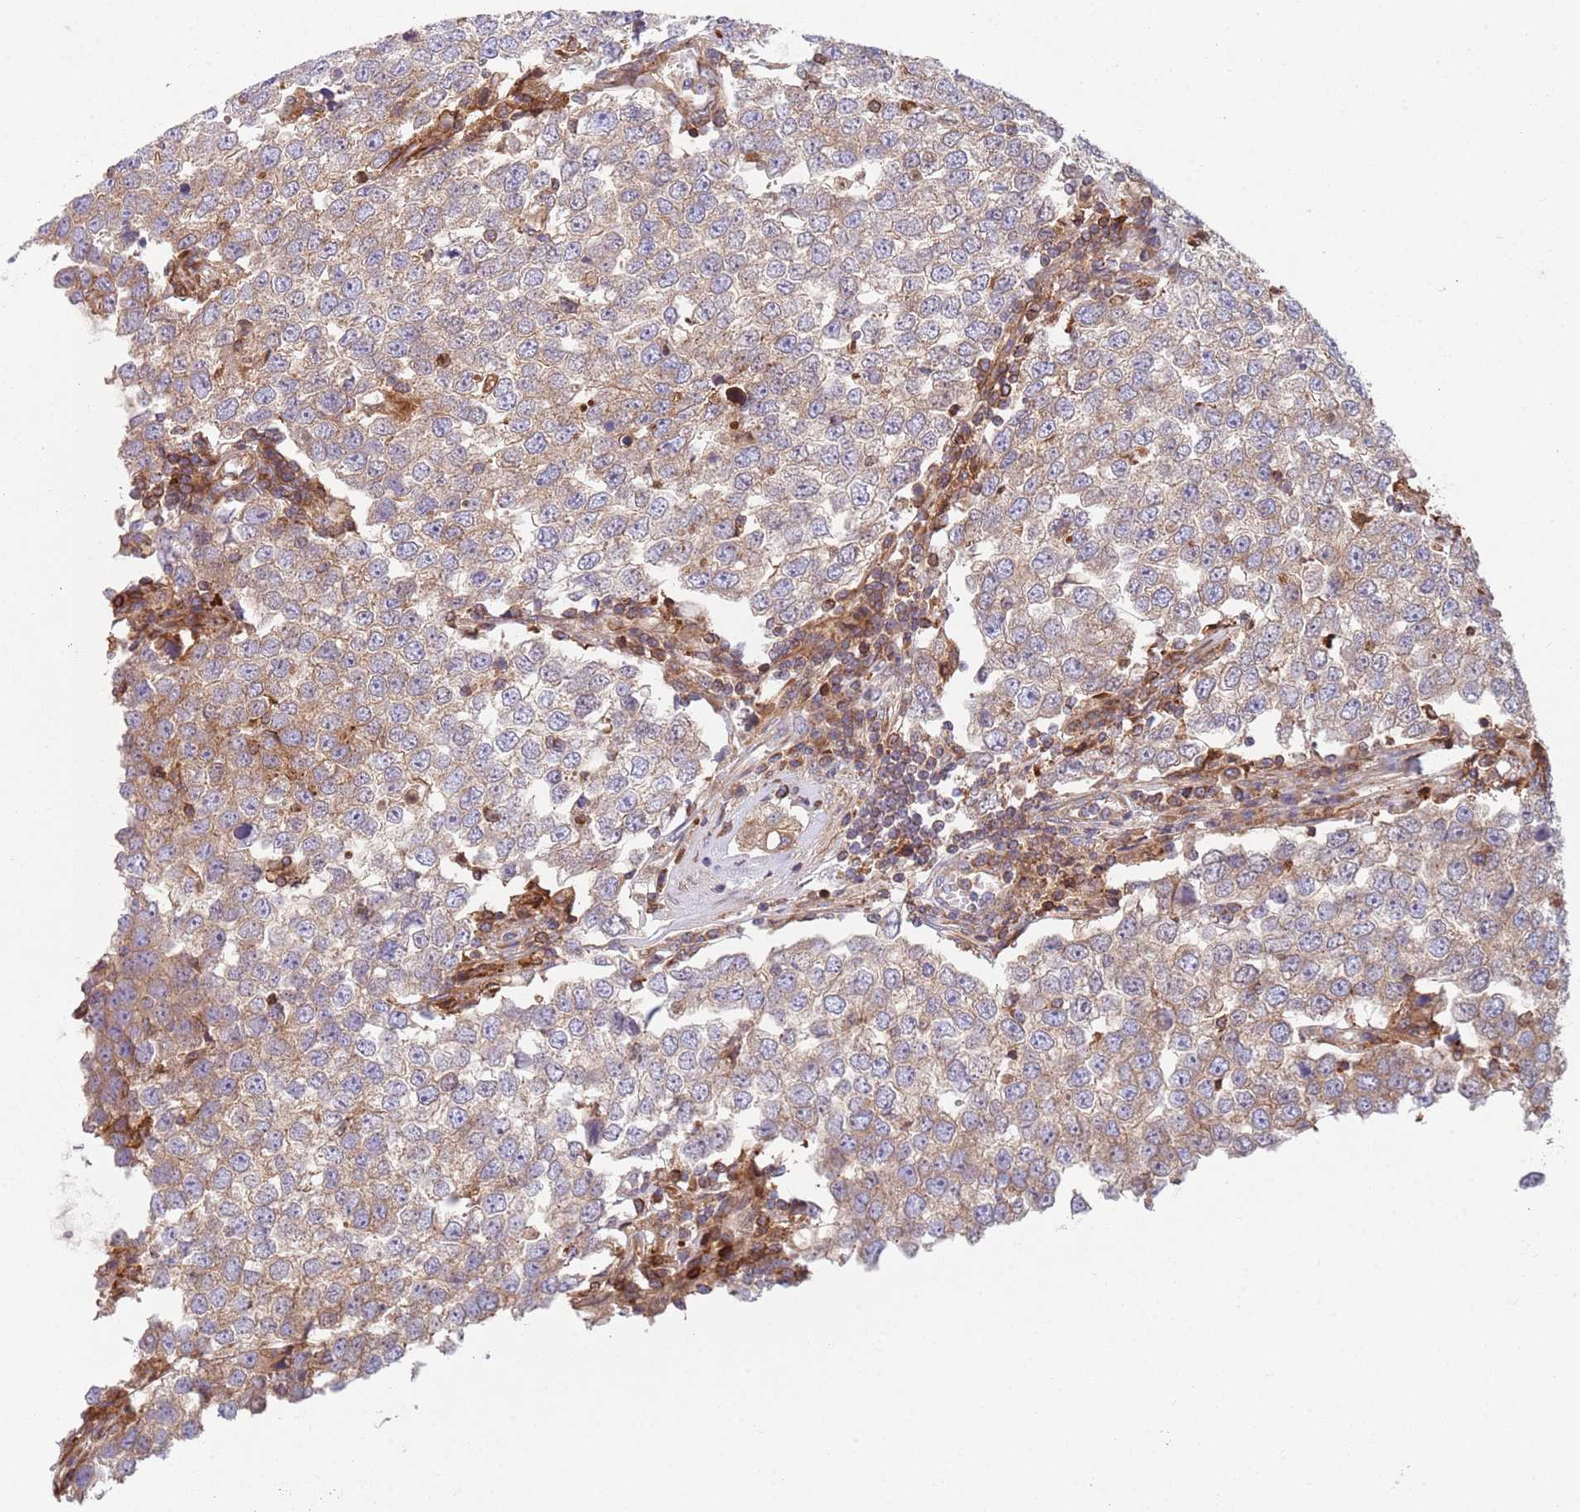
{"staining": {"intensity": "weak", "quantity": "25%-75%", "location": "cytoplasmic/membranous"}, "tissue": "testis cancer", "cell_type": "Tumor cells", "image_type": "cancer", "snomed": [{"axis": "morphology", "description": "Seminoma, NOS"}, {"axis": "morphology", "description": "Carcinoma, Embryonal, NOS"}, {"axis": "topography", "description": "Testis"}], "caption": "Testis seminoma tissue displays weak cytoplasmic/membranous staining in approximately 25%-75% of tumor cells", "gene": "ZMYM5", "patient": {"sex": "male", "age": 28}}